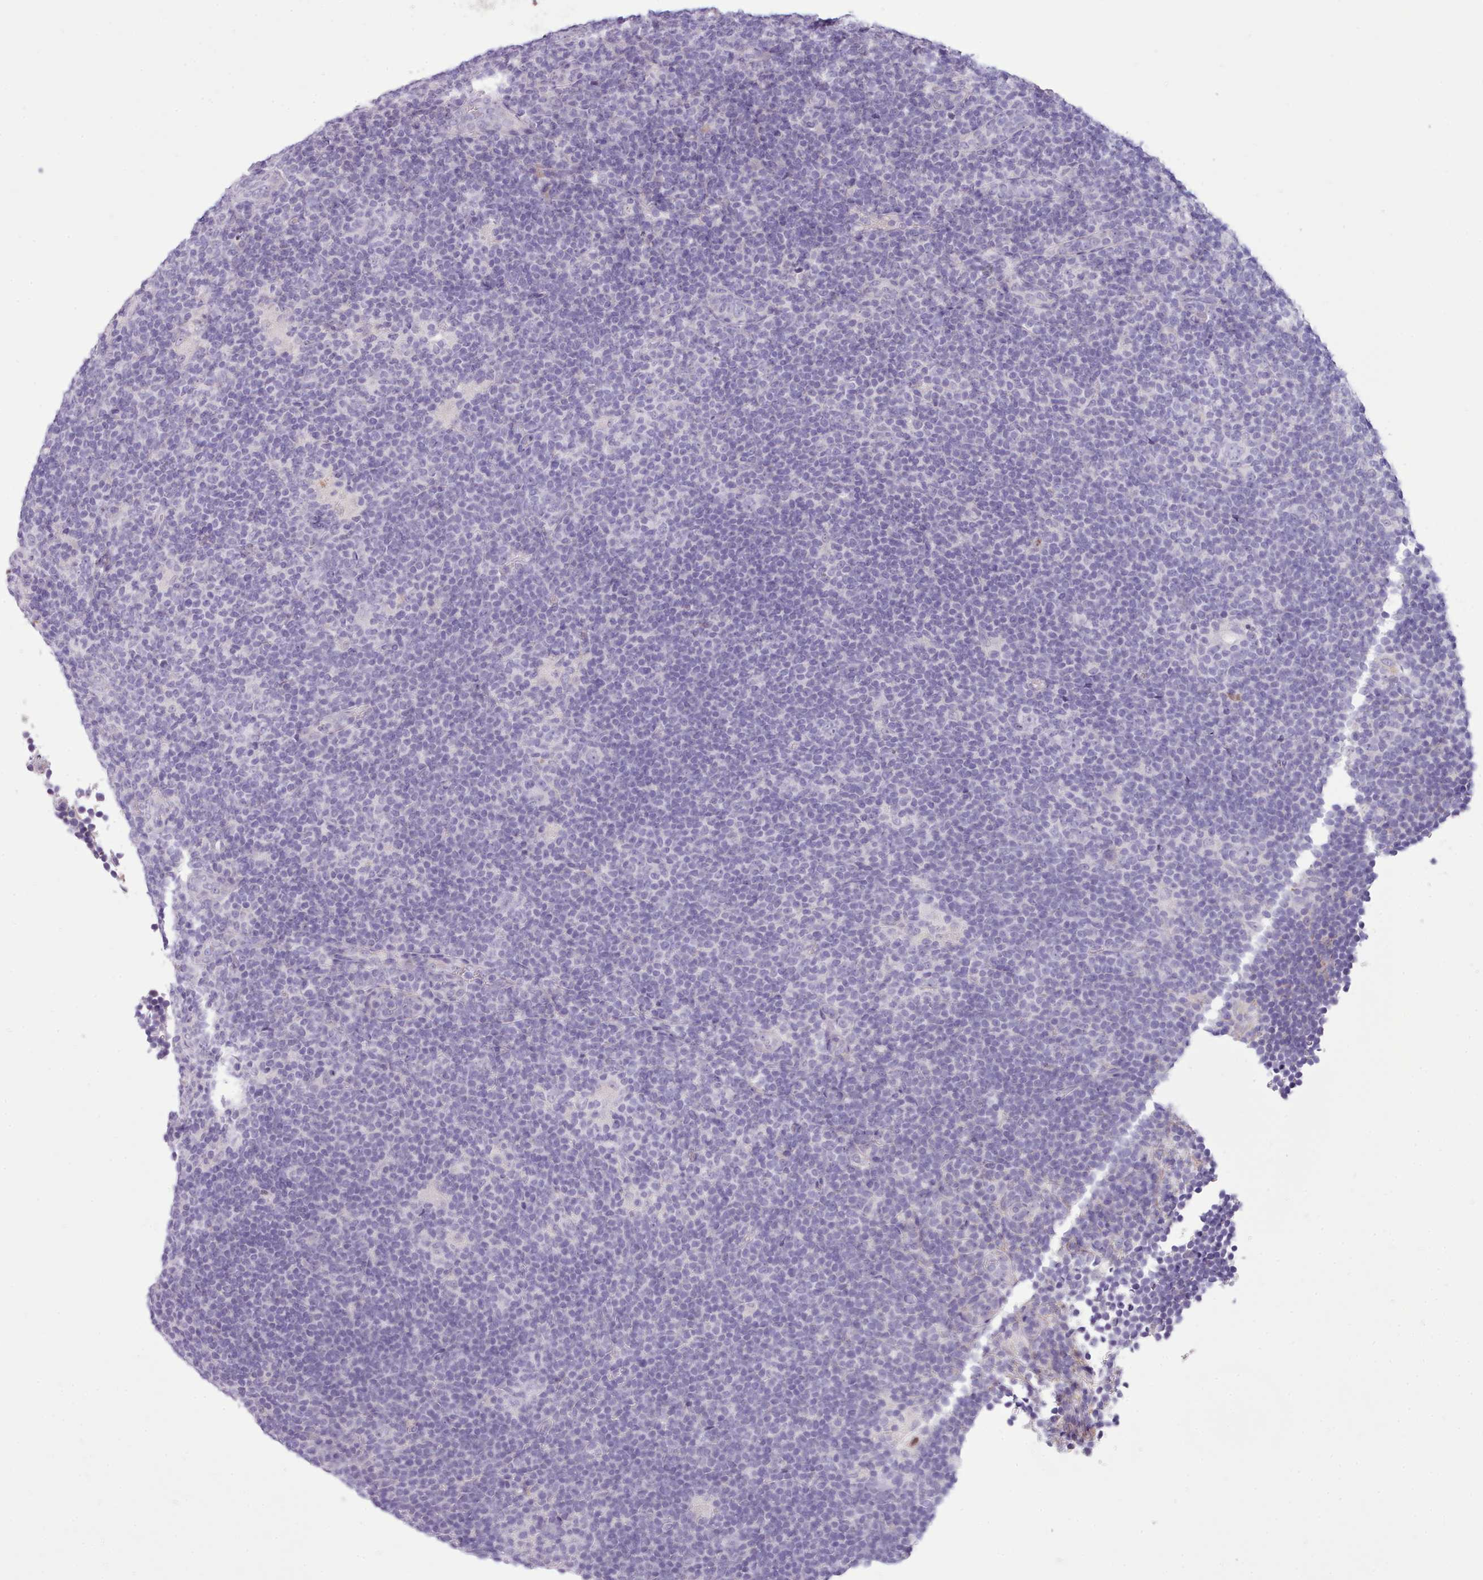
{"staining": {"intensity": "negative", "quantity": "none", "location": "none"}, "tissue": "lymphoma", "cell_type": "Tumor cells", "image_type": "cancer", "snomed": [{"axis": "morphology", "description": "Hodgkin's disease, NOS"}, {"axis": "topography", "description": "Lymph node"}], "caption": "This micrograph is of lymphoma stained with IHC to label a protein in brown with the nuclei are counter-stained blue. There is no positivity in tumor cells.", "gene": "CYP2A13", "patient": {"sex": "female", "age": 57}}